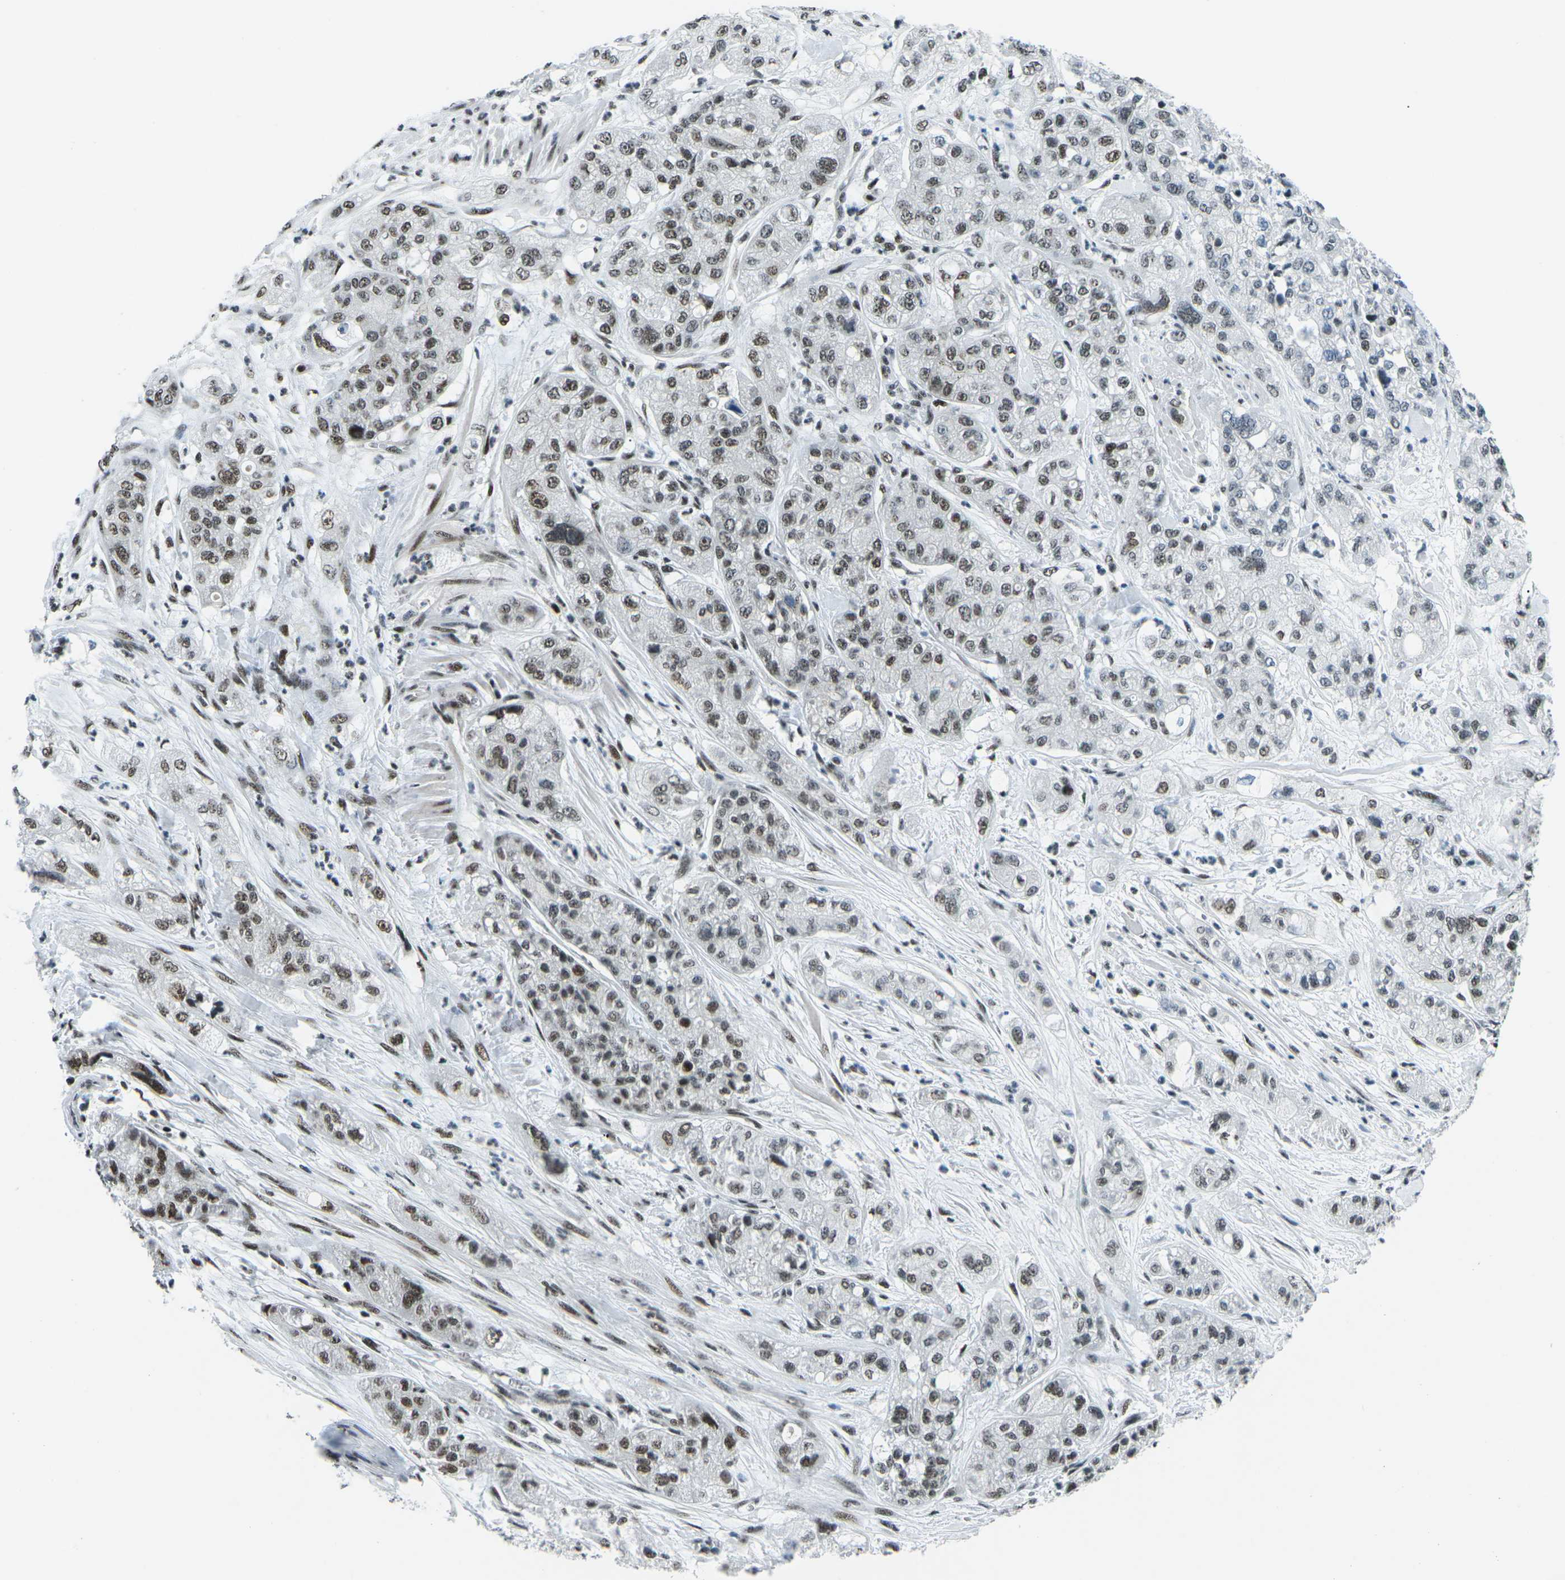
{"staining": {"intensity": "moderate", "quantity": ">75%", "location": "nuclear"}, "tissue": "pancreatic cancer", "cell_type": "Tumor cells", "image_type": "cancer", "snomed": [{"axis": "morphology", "description": "Adenocarcinoma, NOS"}, {"axis": "topography", "description": "Pancreas"}], "caption": "High-magnification brightfield microscopy of pancreatic cancer stained with DAB (3,3'-diaminobenzidine) (brown) and counterstained with hematoxylin (blue). tumor cells exhibit moderate nuclear expression is identified in about>75% of cells. (brown staining indicates protein expression, while blue staining denotes nuclei).", "gene": "RBL2", "patient": {"sex": "female", "age": 78}}